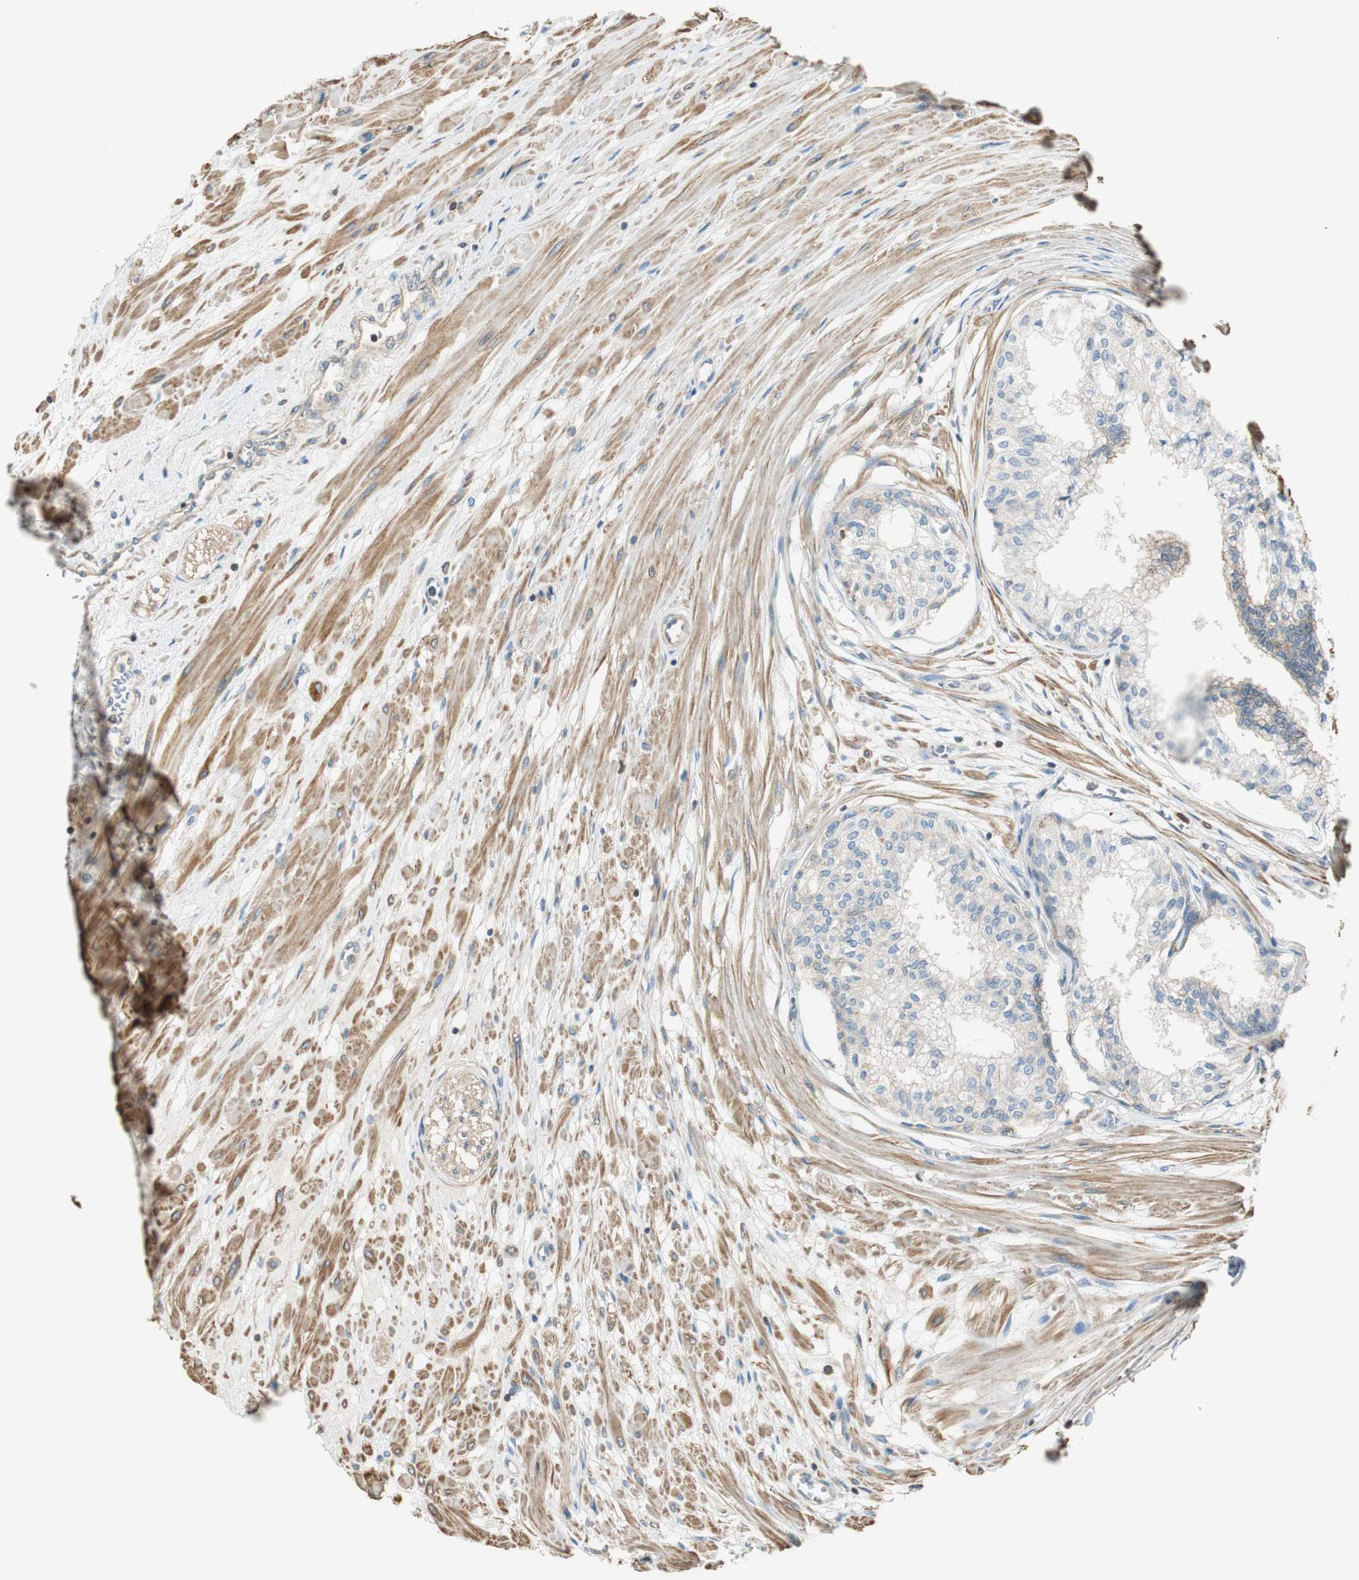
{"staining": {"intensity": "weak", "quantity": "25%-75%", "location": "cytoplasmic/membranous"}, "tissue": "prostate", "cell_type": "Glandular cells", "image_type": "normal", "snomed": [{"axis": "morphology", "description": "Normal tissue, NOS"}, {"axis": "topography", "description": "Prostate"}, {"axis": "topography", "description": "Seminal veicle"}], "caption": "Weak cytoplasmic/membranous protein staining is present in about 25%-75% of glandular cells in prostate.", "gene": "PI4K2B", "patient": {"sex": "male", "age": 60}}